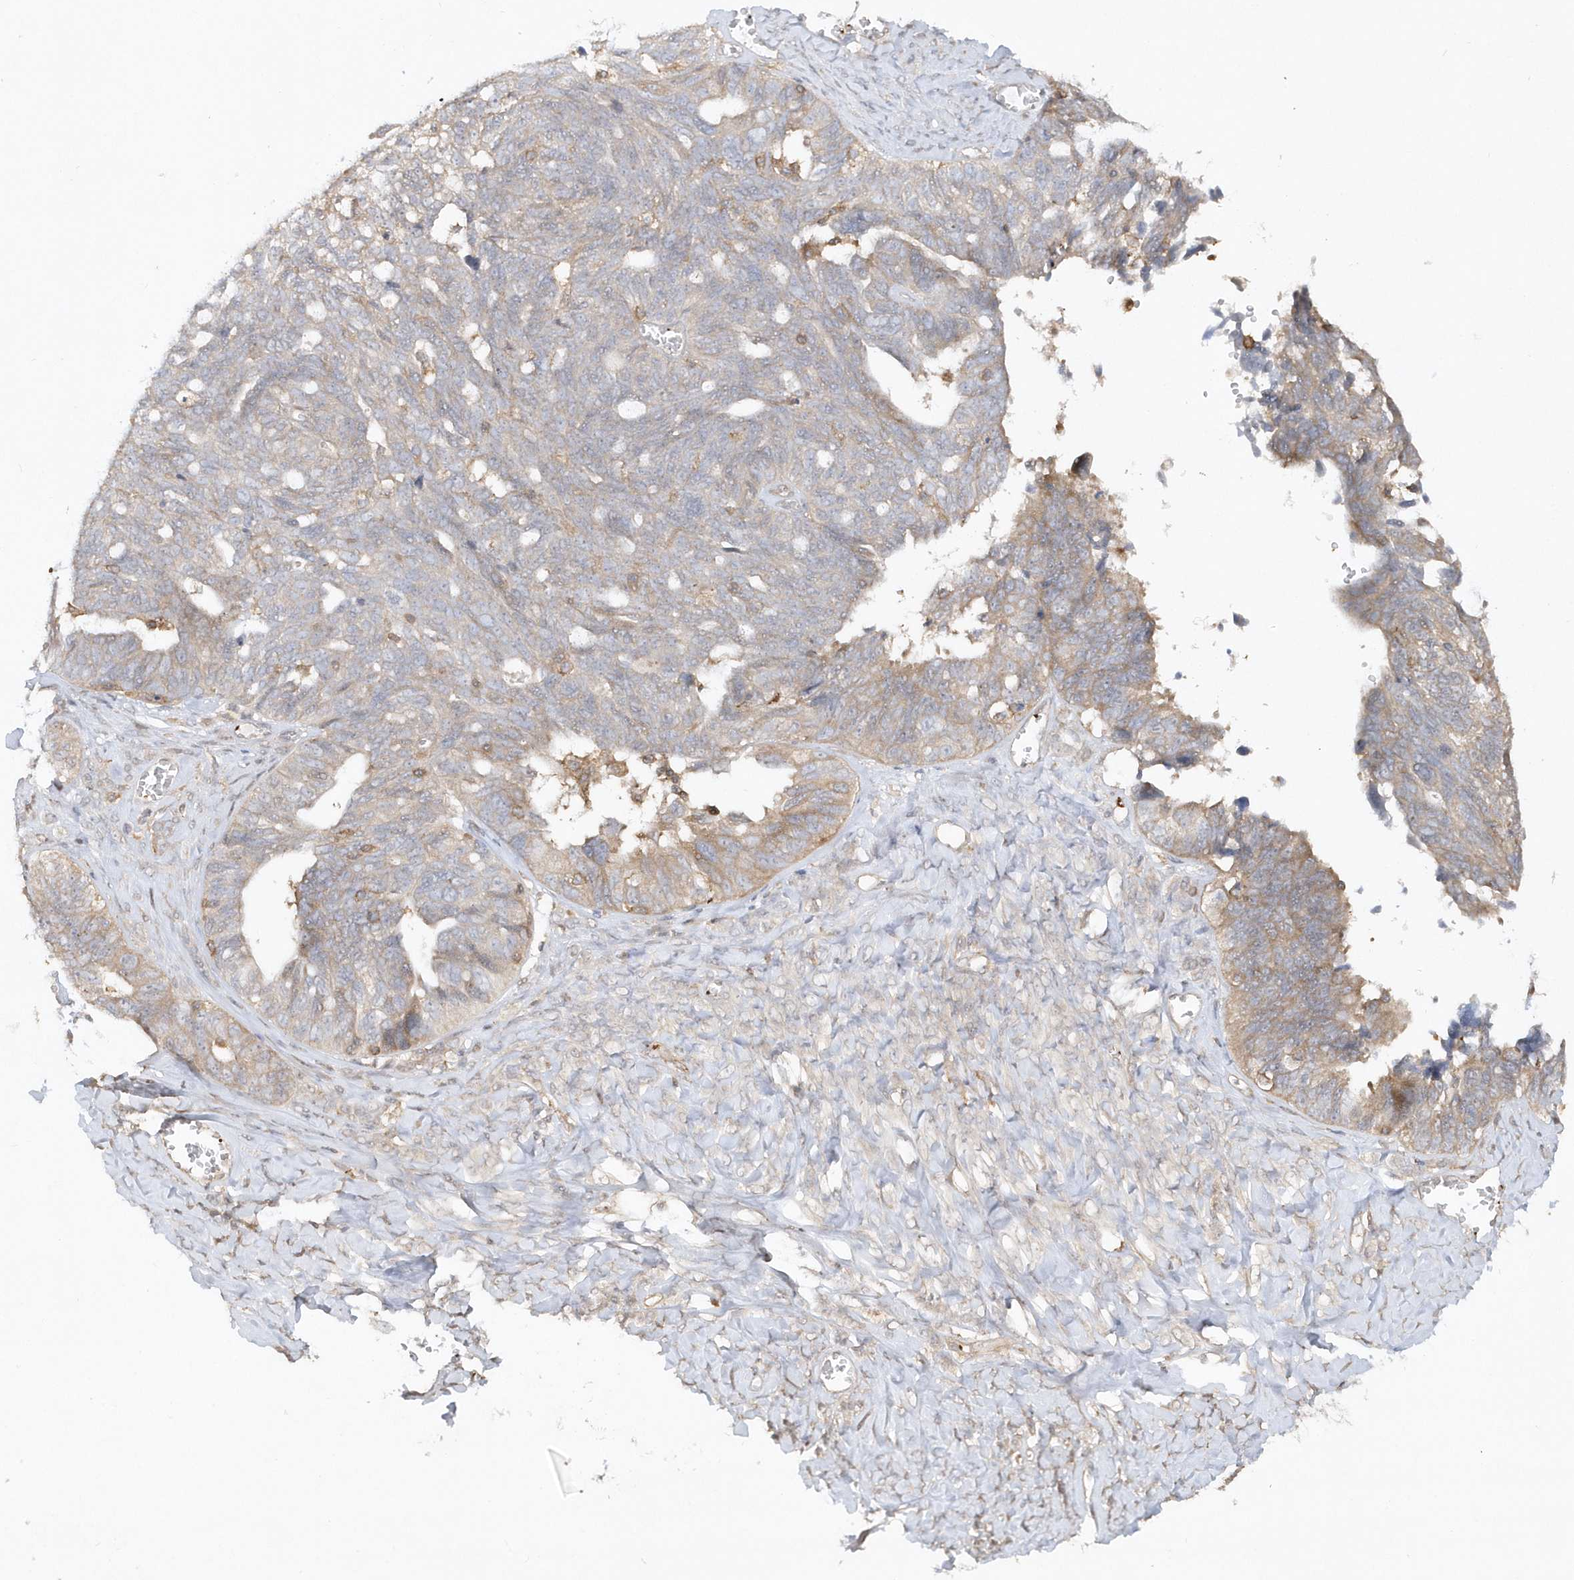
{"staining": {"intensity": "weak", "quantity": "25%-75%", "location": "cytoplasmic/membranous"}, "tissue": "ovarian cancer", "cell_type": "Tumor cells", "image_type": "cancer", "snomed": [{"axis": "morphology", "description": "Cystadenocarcinoma, serous, NOS"}, {"axis": "topography", "description": "Ovary"}], "caption": "Human ovarian cancer (serous cystadenocarcinoma) stained with a brown dye shows weak cytoplasmic/membranous positive positivity in approximately 25%-75% of tumor cells.", "gene": "BSN", "patient": {"sex": "female", "age": 79}}